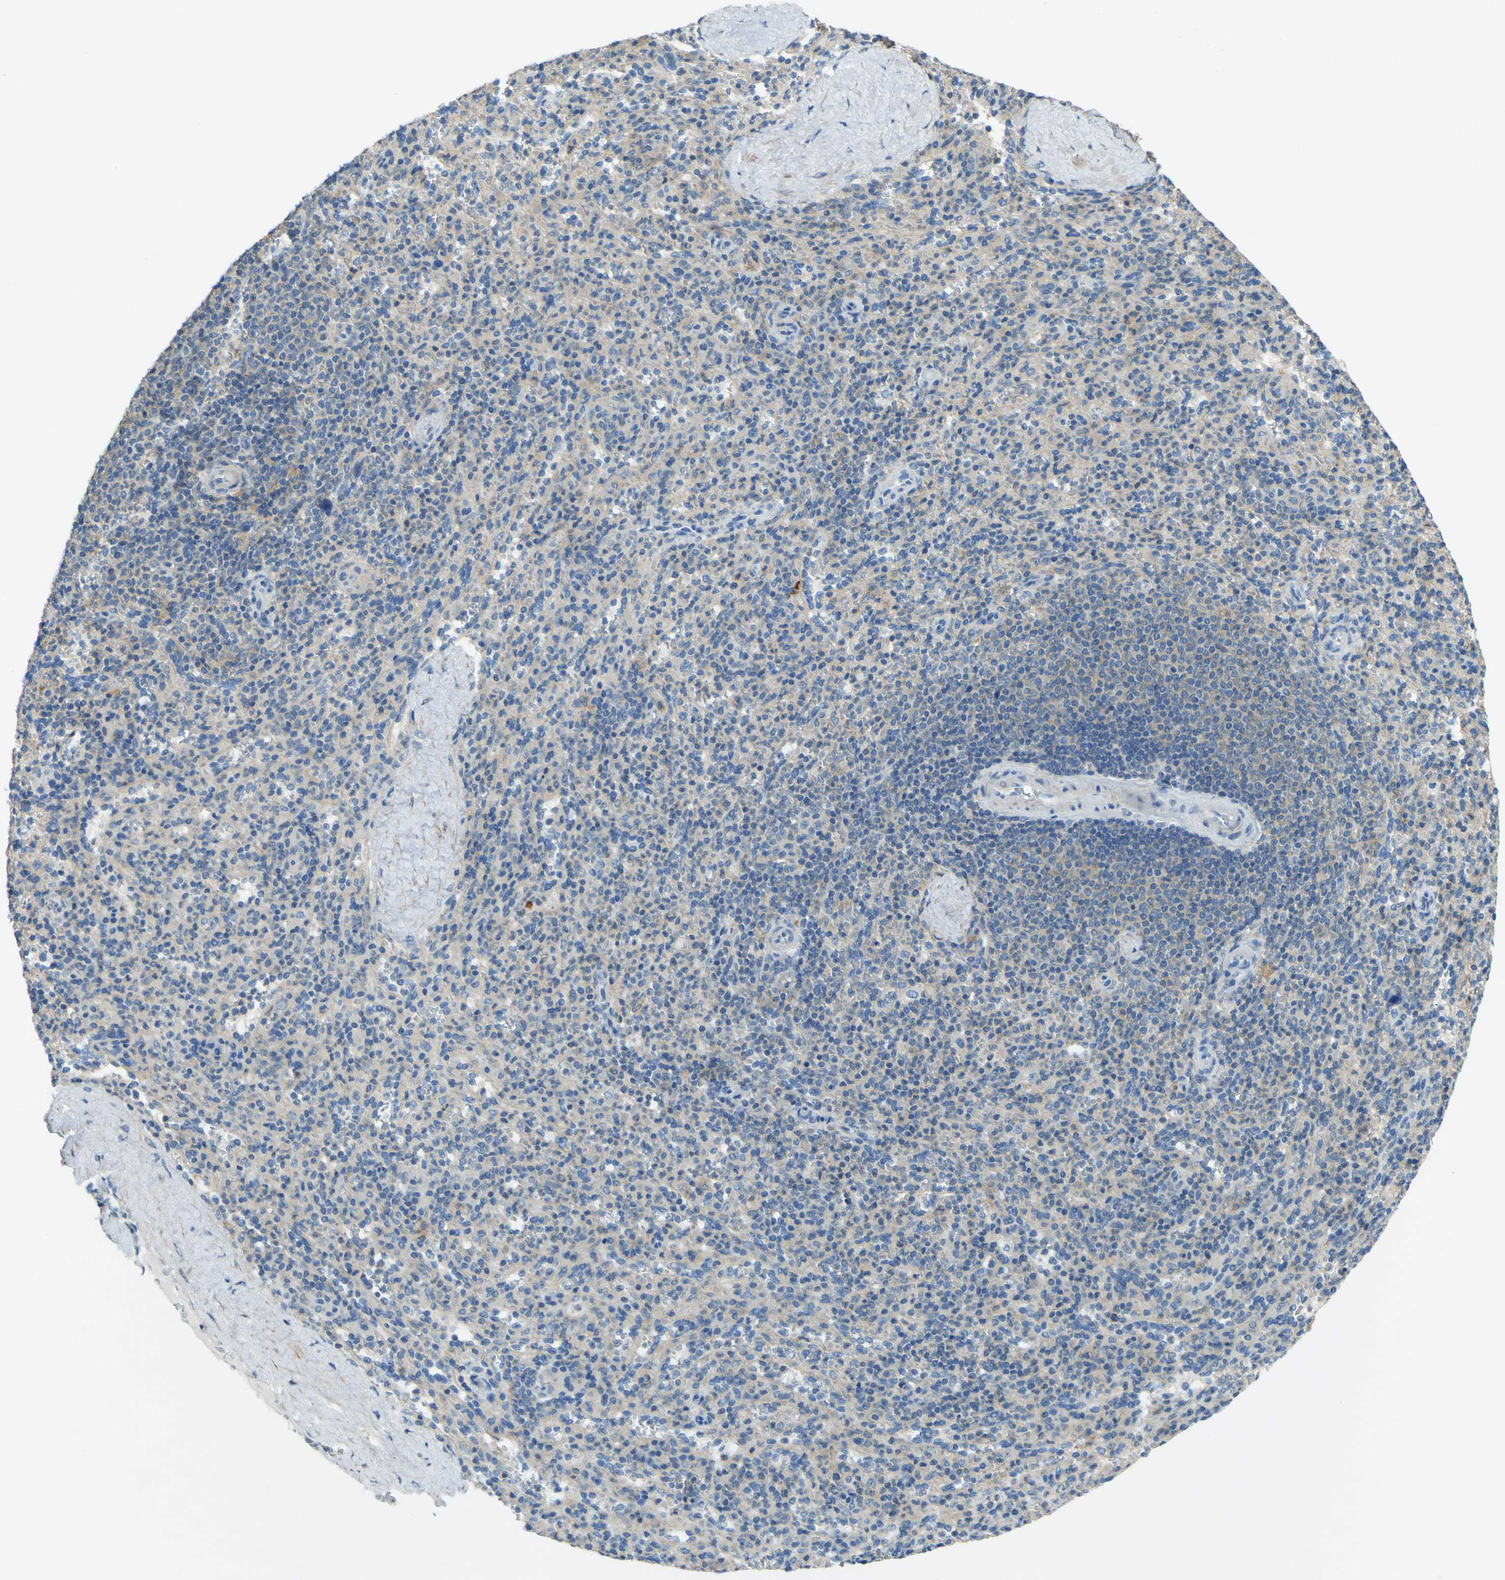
{"staining": {"intensity": "negative", "quantity": "none", "location": "none"}, "tissue": "spleen", "cell_type": "Cells in red pulp", "image_type": "normal", "snomed": [{"axis": "morphology", "description": "Normal tissue, NOS"}, {"axis": "topography", "description": "Spleen"}], "caption": "Immunohistochemistry histopathology image of normal spleen stained for a protein (brown), which displays no expression in cells in red pulp. (DAB immunohistochemistry visualized using brightfield microscopy, high magnification).", "gene": "OGN", "patient": {"sex": "male", "age": 36}}